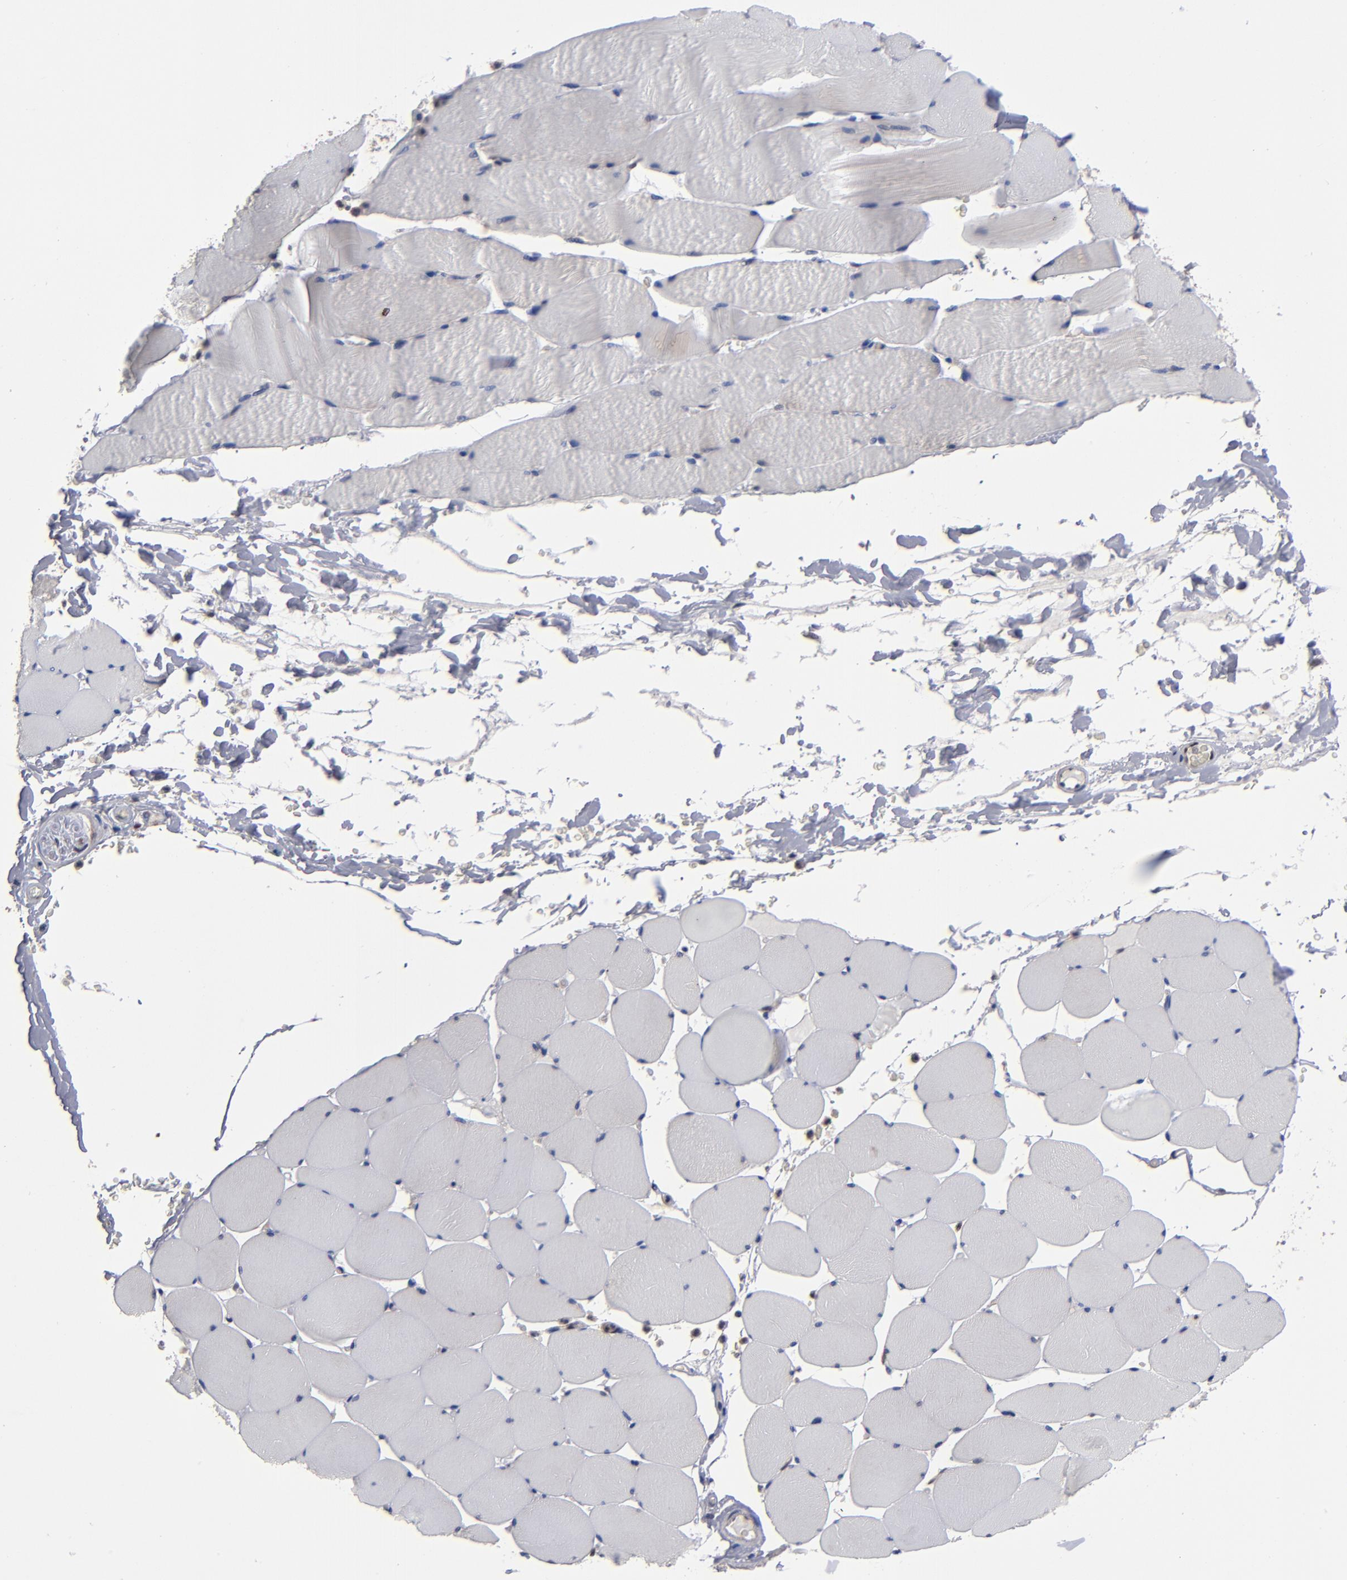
{"staining": {"intensity": "negative", "quantity": "none", "location": "none"}, "tissue": "skeletal muscle", "cell_type": "Myocytes", "image_type": "normal", "snomed": [{"axis": "morphology", "description": "Normal tissue, NOS"}, {"axis": "topography", "description": "Skeletal muscle"}], "caption": "Protein analysis of normal skeletal muscle demonstrates no significant positivity in myocytes. (Stains: DAB immunohistochemistry with hematoxylin counter stain, Microscopy: brightfield microscopy at high magnification).", "gene": "ALG13", "patient": {"sex": "male", "age": 62}}